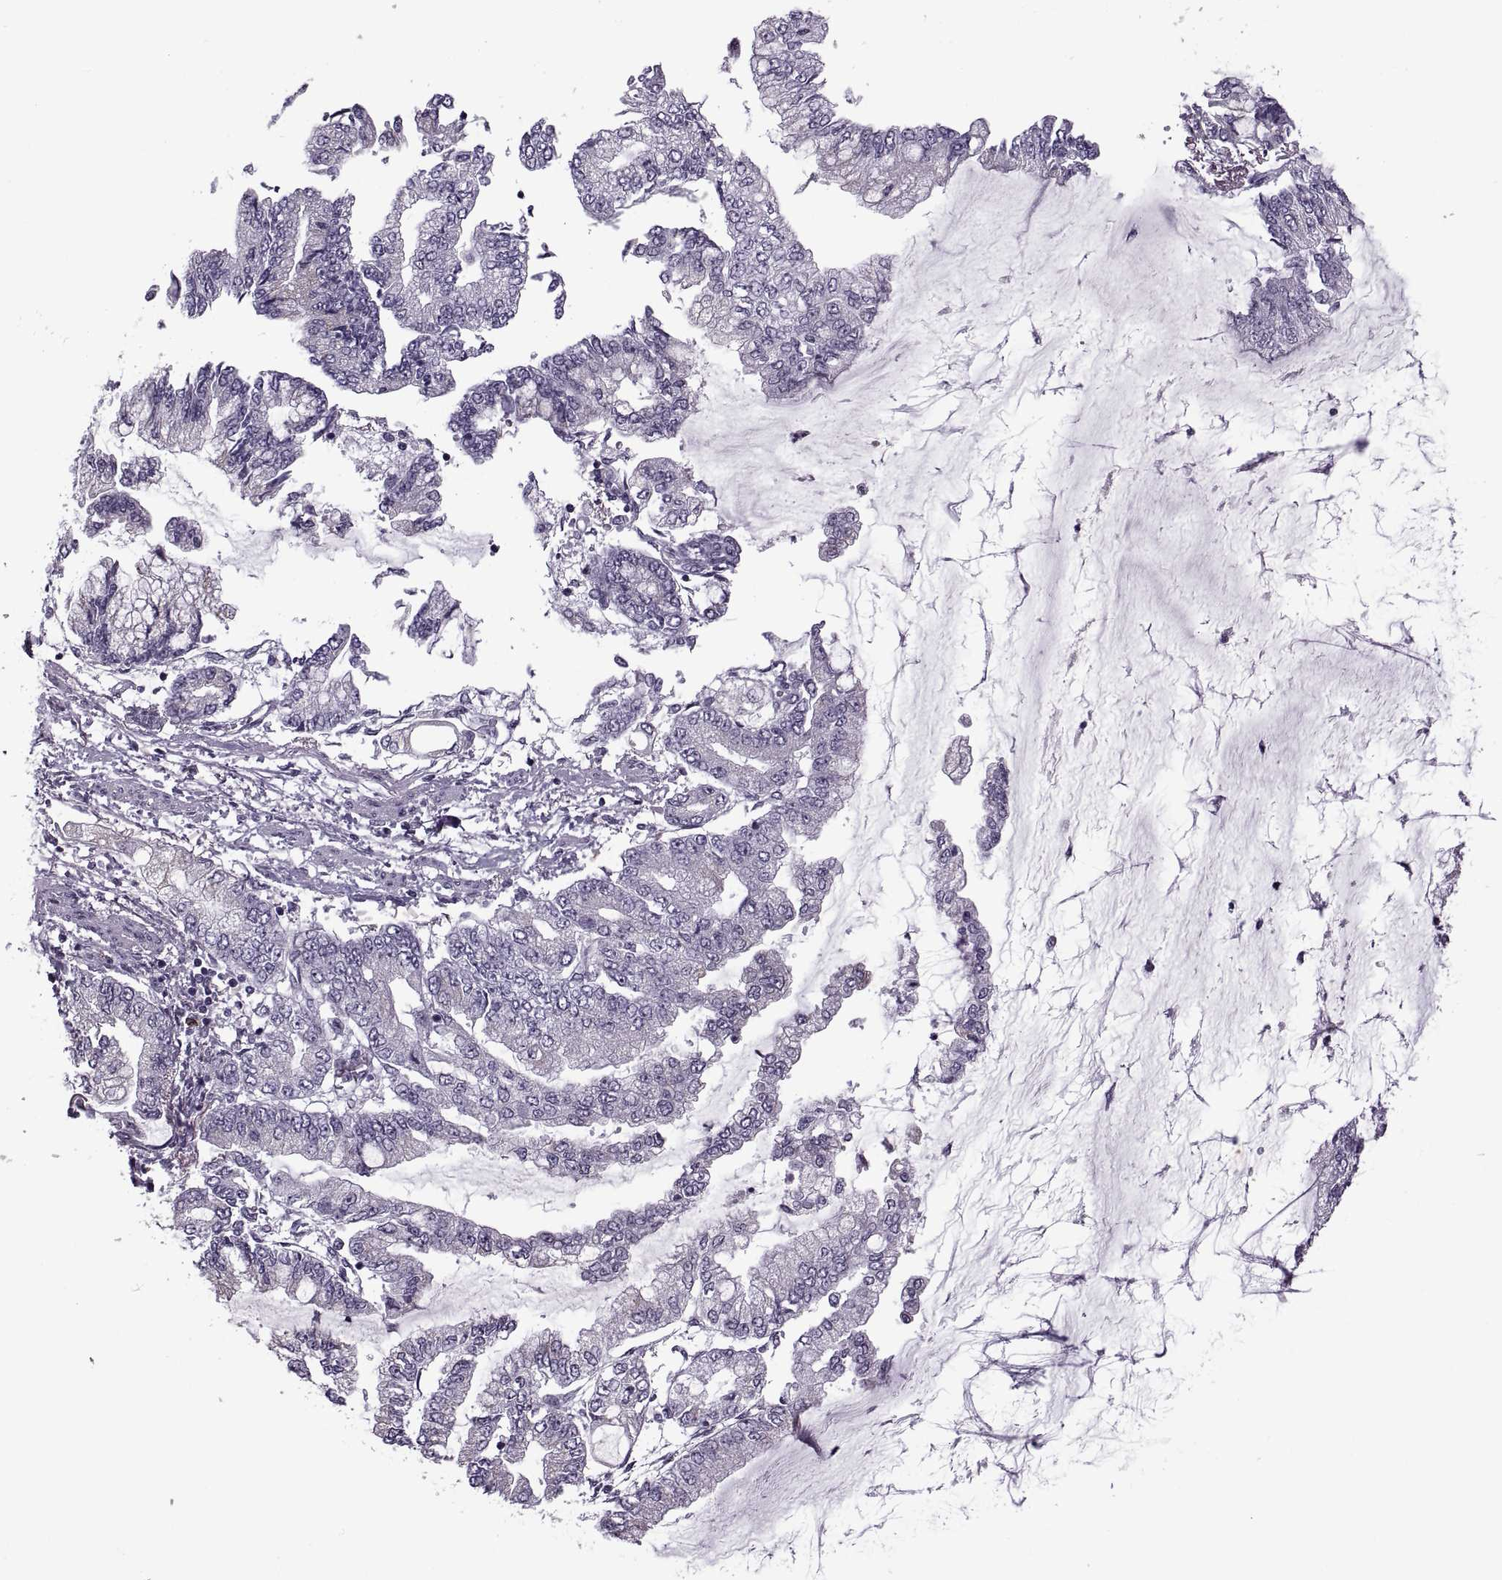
{"staining": {"intensity": "negative", "quantity": "none", "location": "none"}, "tissue": "stomach cancer", "cell_type": "Tumor cells", "image_type": "cancer", "snomed": [{"axis": "morphology", "description": "Adenocarcinoma, NOS"}, {"axis": "topography", "description": "Stomach, upper"}], "caption": "Photomicrograph shows no significant protein expression in tumor cells of stomach cancer (adenocarcinoma).", "gene": "PRSS37", "patient": {"sex": "female", "age": 74}}